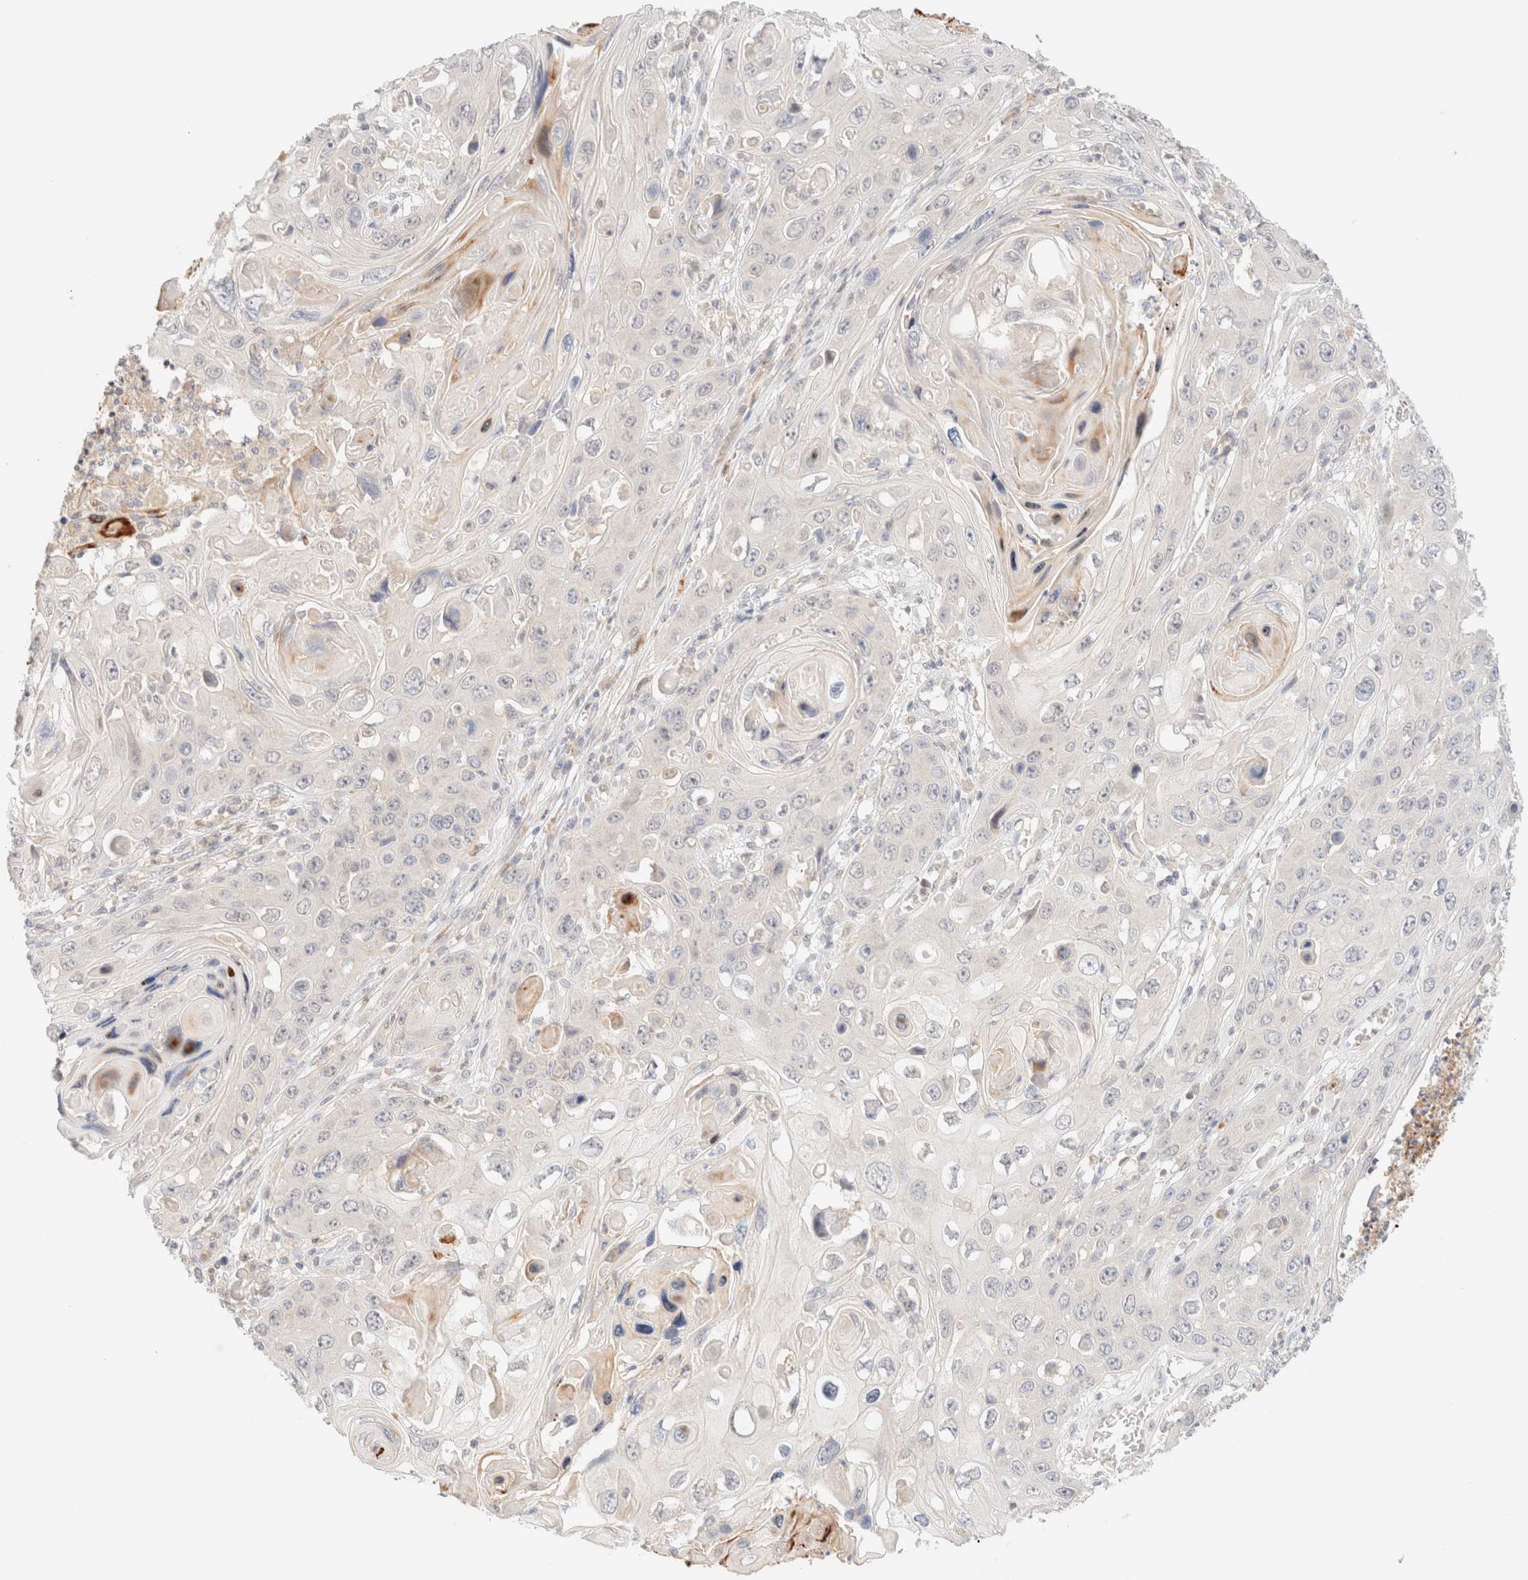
{"staining": {"intensity": "negative", "quantity": "none", "location": "none"}, "tissue": "skin cancer", "cell_type": "Tumor cells", "image_type": "cancer", "snomed": [{"axis": "morphology", "description": "Squamous cell carcinoma, NOS"}, {"axis": "topography", "description": "Skin"}], "caption": "Immunohistochemical staining of skin cancer reveals no significant expression in tumor cells.", "gene": "SGSM2", "patient": {"sex": "male", "age": 55}}